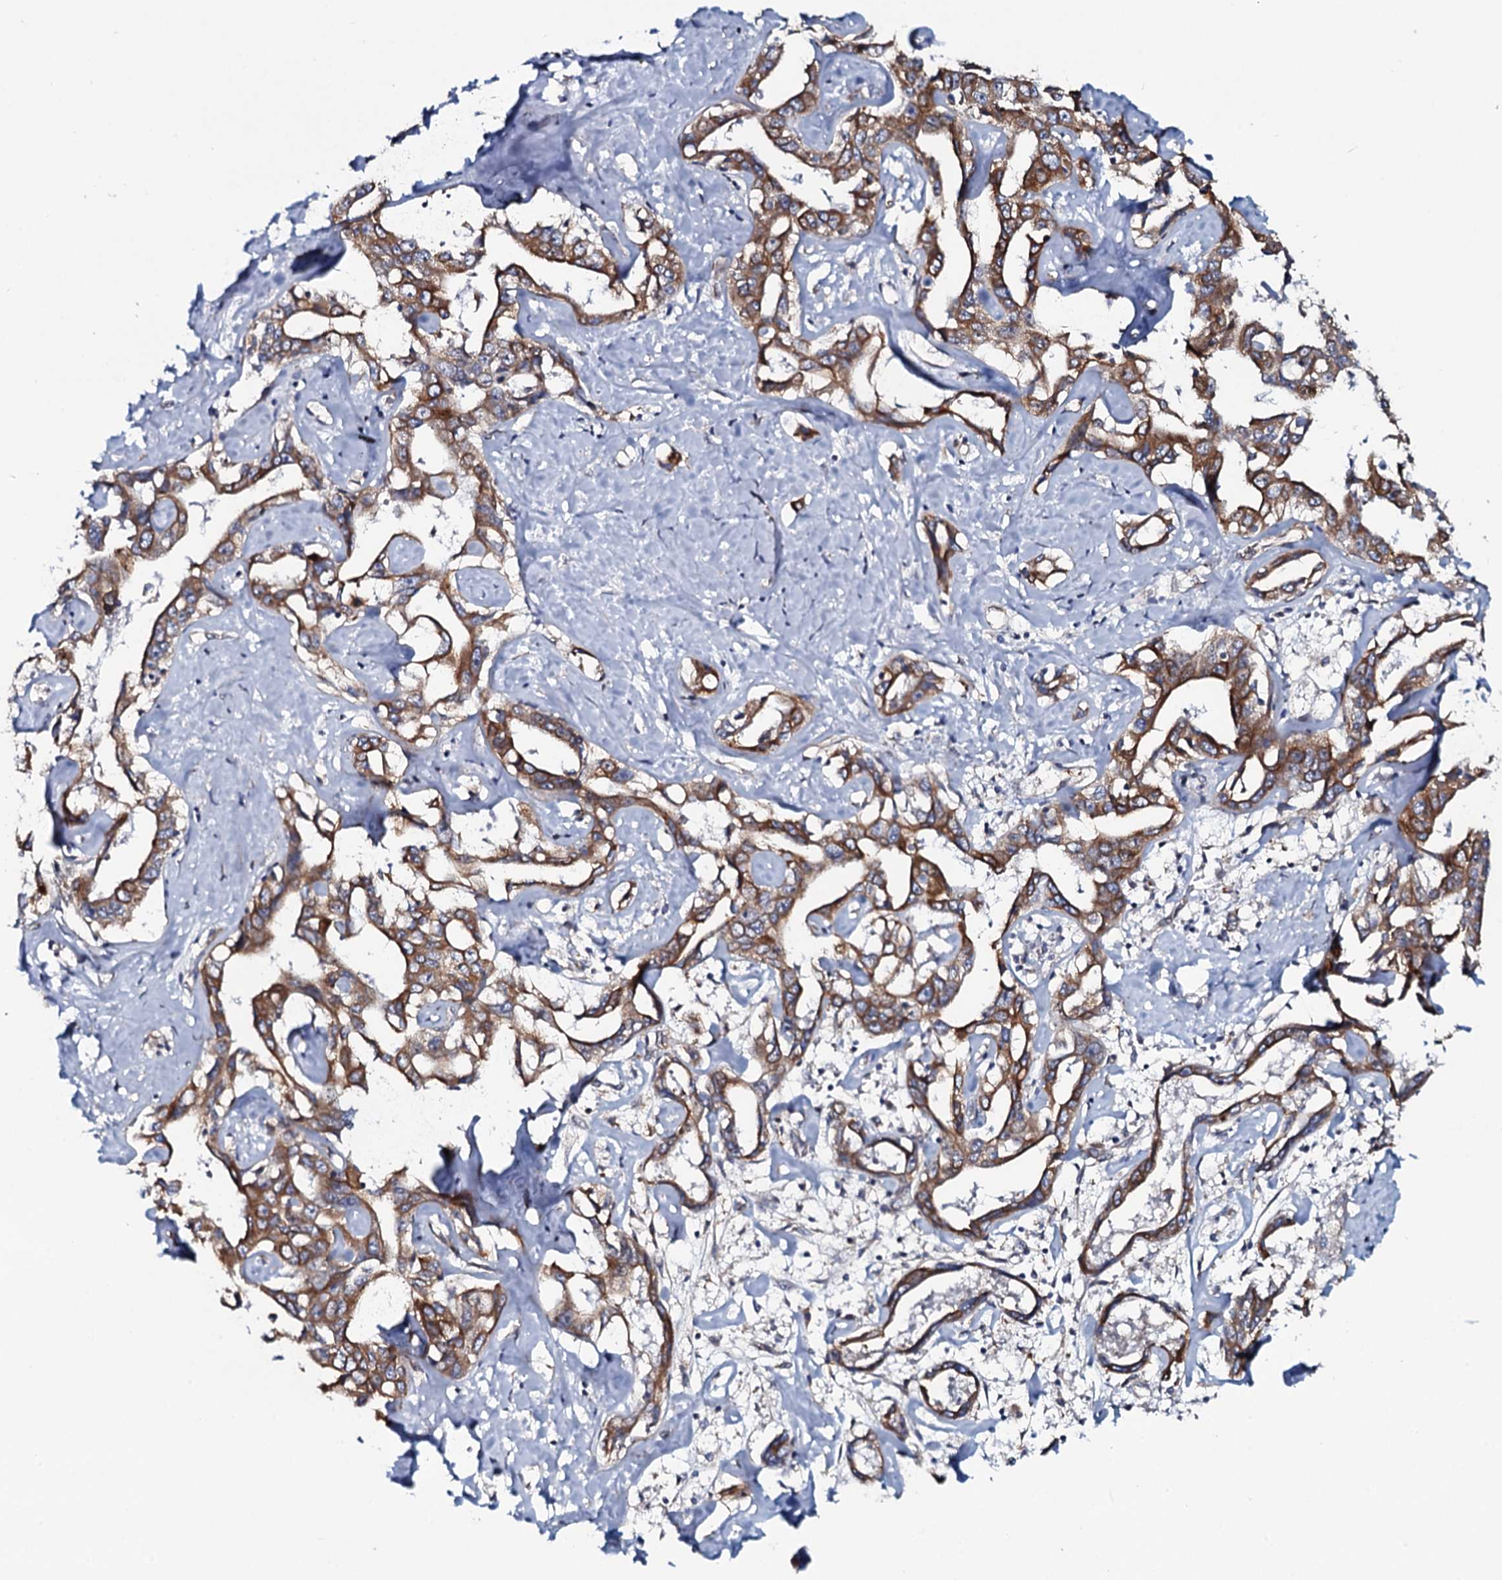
{"staining": {"intensity": "moderate", "quantity": ">75%", "location": "cytoplasmic/membranous"}, "tissue": "liver cancer", "cell_type": "Tumor cells", "image_type": "cancer", "snomed": [{"axis": "morphology", "description": "Cholangiocarcinoma"}, {"axis": "topography", "description": "Liver"}], "caption": "A high-resolution micrograph shows immunohistochemistry staining of liver cancer, which demonstrates moderate cytoplasmic/membranous staining in about >75% of tumor cells.", "gene": "TMEM151A", "patient": {"sex": "male", "age": 59}}